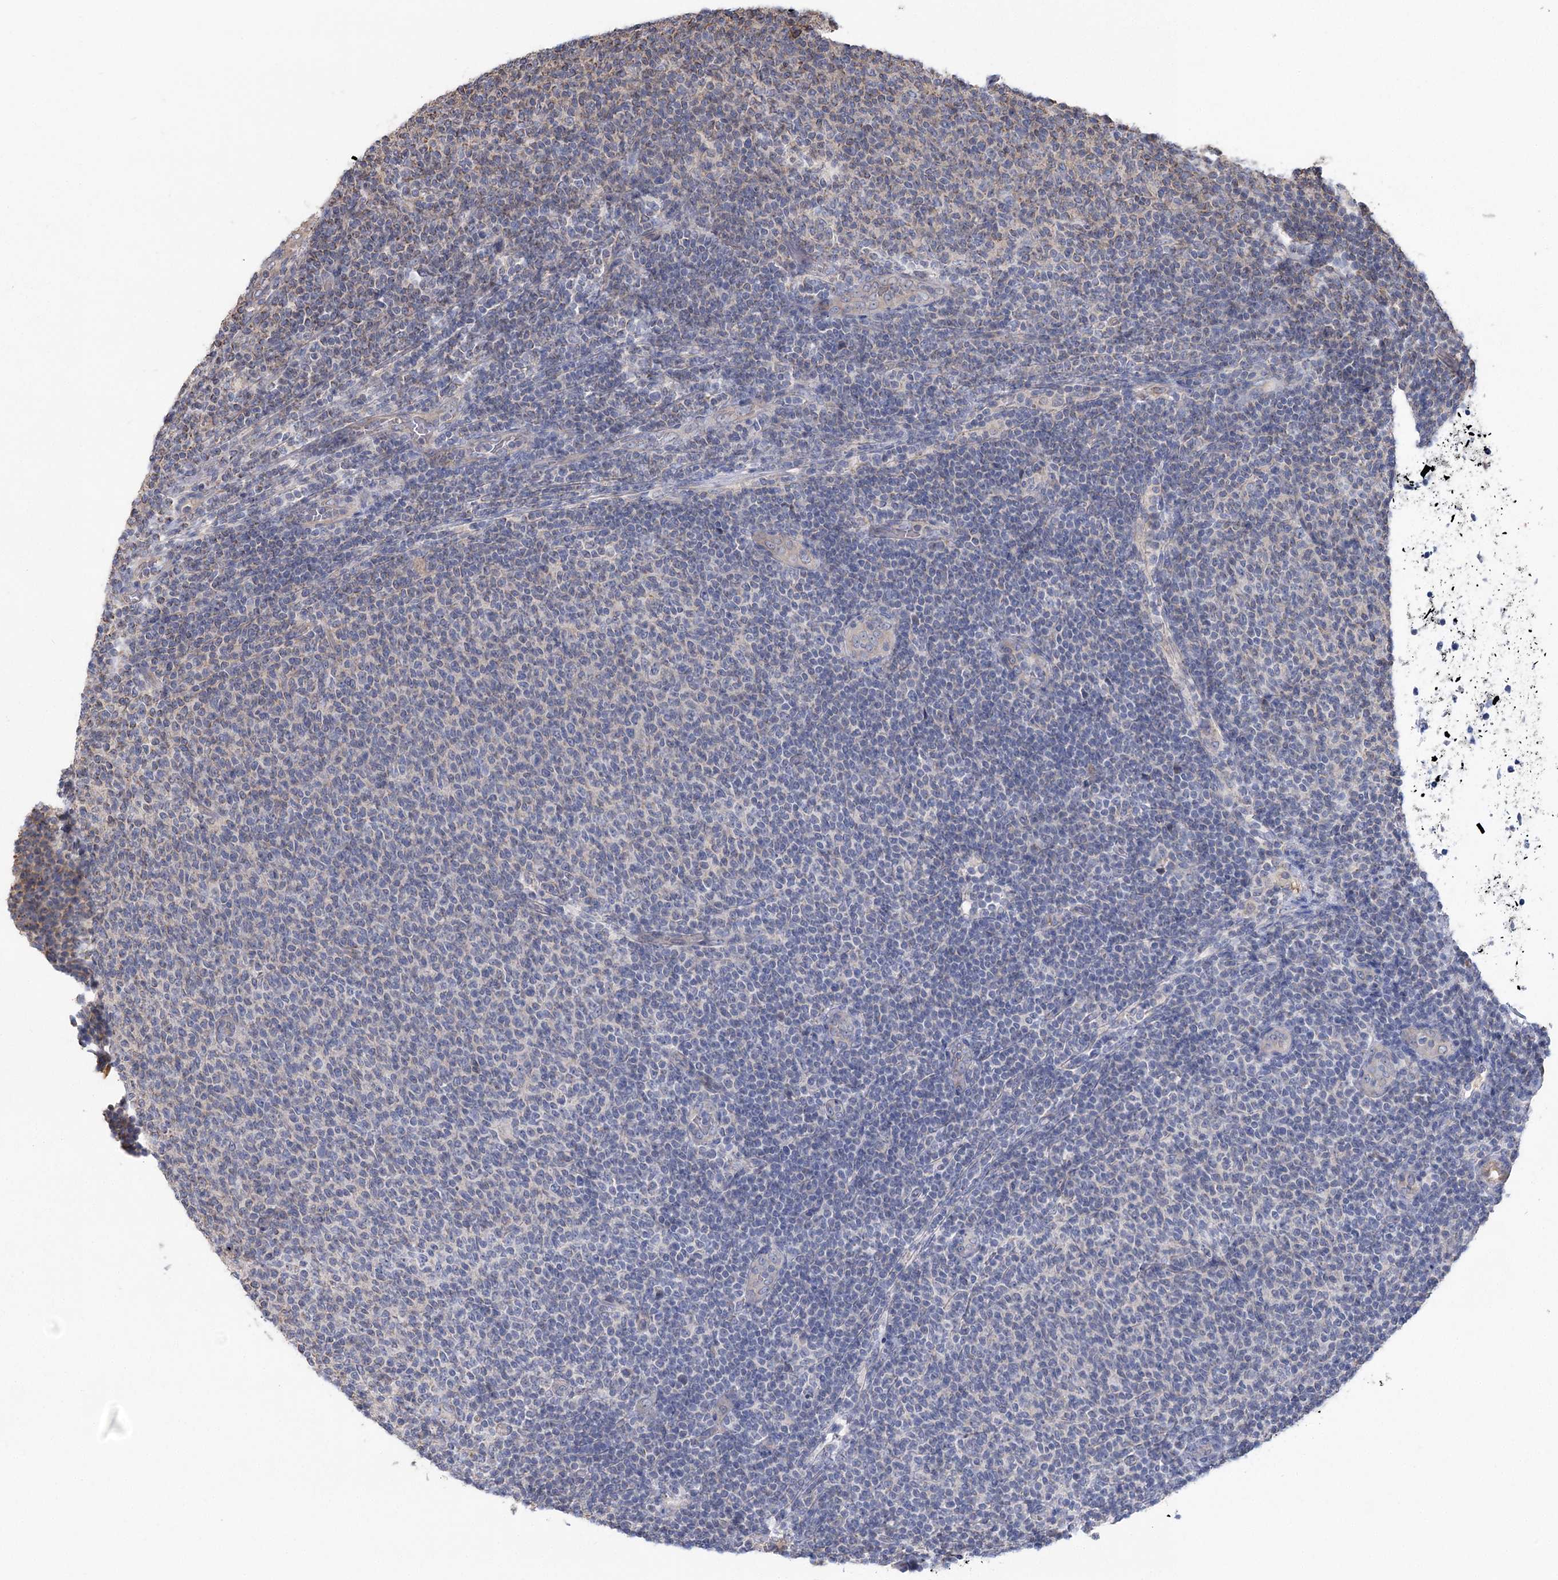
{"staining": {"intensity": "moderate", "quantity": "<25%", "location": "cytoplasmic/membranous"}, "tissue": "lymphoma", "cell_type": "Tumor cells", "image_type": "cancer", "snomed": [{"axis": "morphology", "description": "Malignant lymphoma, non-Hodgkin's type, Low grade"}, {"axis": "topography", "description": "Lymph node"}], "caption": "This image demonstrates lymphoma stained with IHC to label a protein in brown. The cytoplasmic/membranous of tumor cells show moderate positivity for the protein. Nuclei are counter-stained blue.", "gene": "RWDD4", "patient": {"sex": "male", "age": 66}}